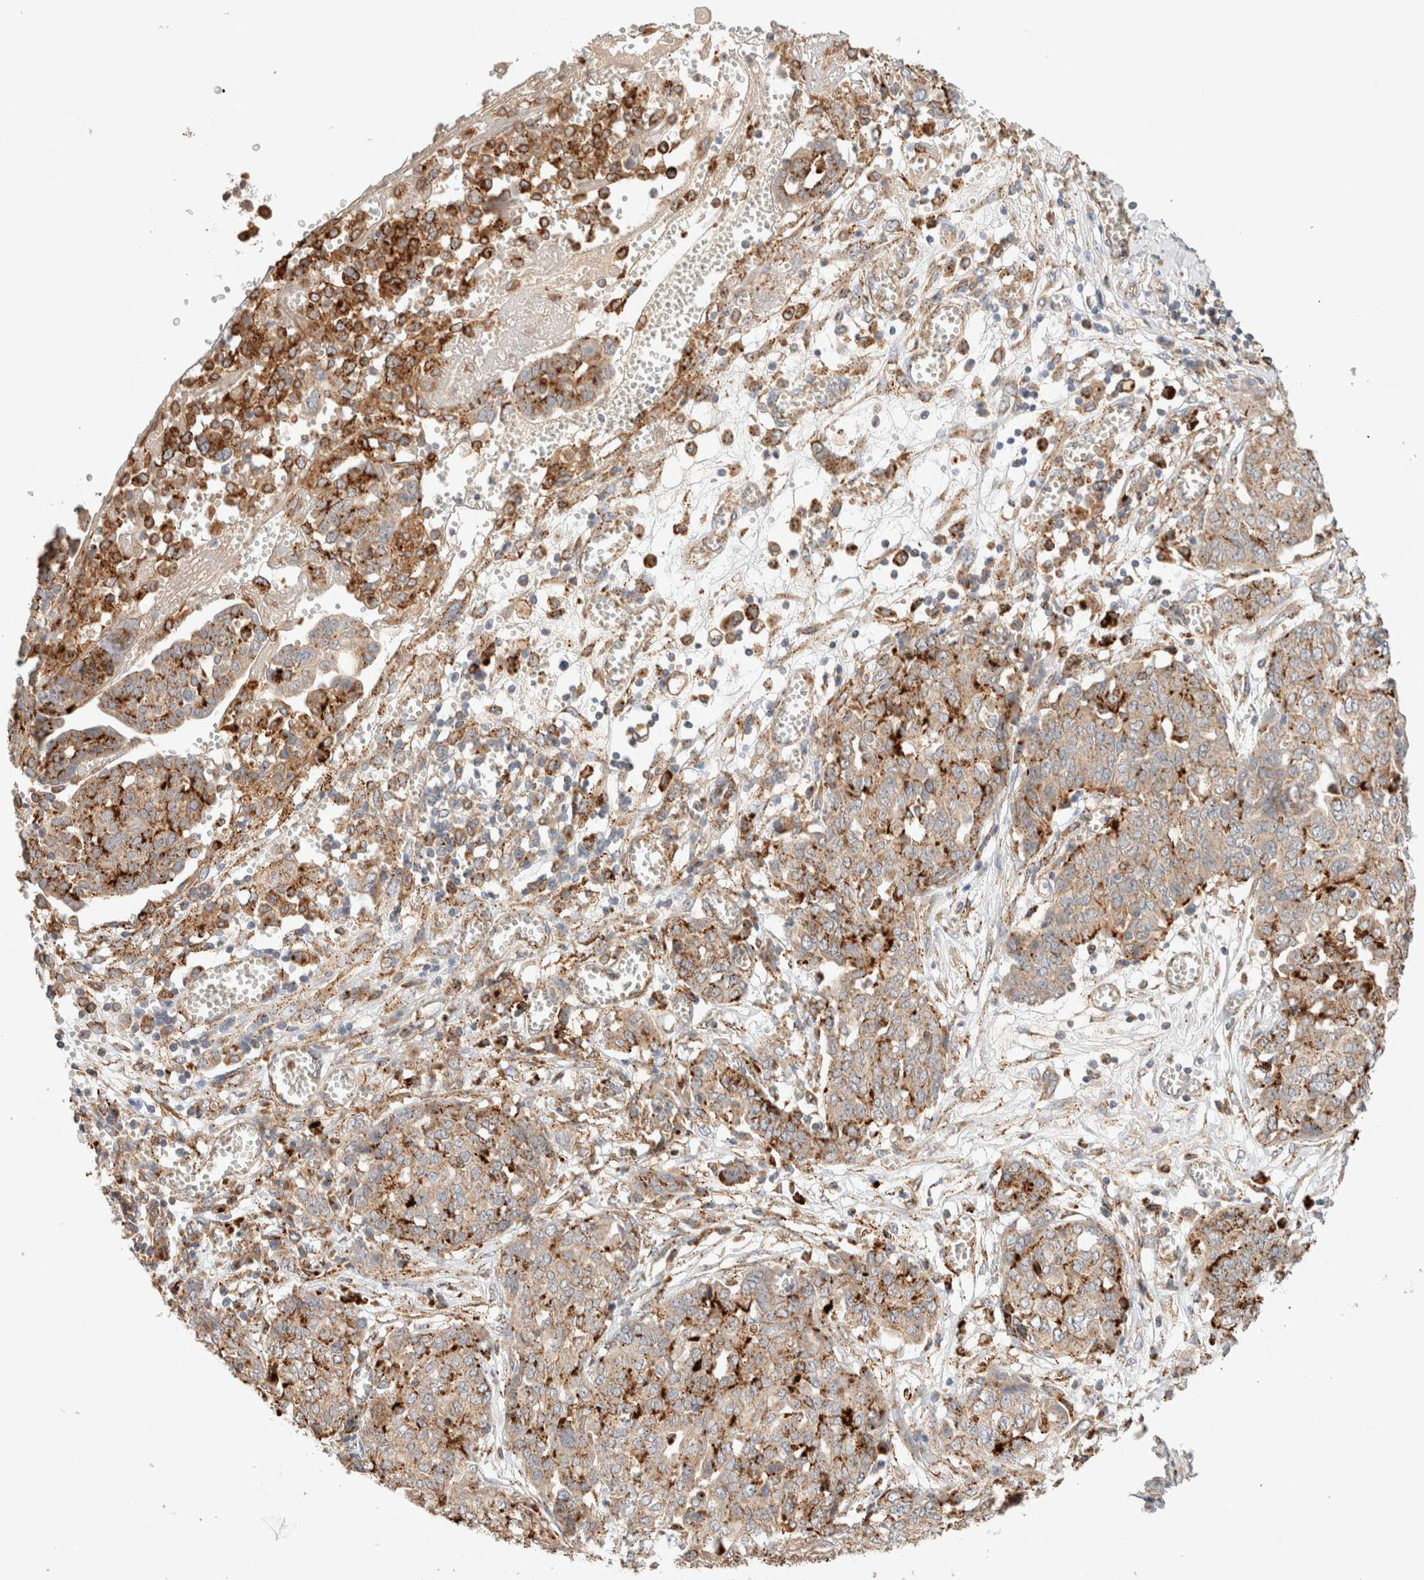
{"staining": {"intensity": "moderate", "quantity": ">75%", "location": "cytoplasmic/membranous"}, "tissue": "ovarian cancer", "cell_type": "Tumor cells", "image_type": "cancer", "snomed": [{"axis": "morphology", "description": "Cystadenocarcinoma, serous, NOS"}, {"axis": "topography", "description": "Soft tissue"}, {"axis": "topography", "description": "Ovary"}], "caption": "Protein staining of serous cystadenocarcinoma (ovarian) tissue shows moderate cytoplasmic/membranous staining in approximately >75% of tumor cells.", "gene": "RABEPK", "patient": {"sex": "female", "age": 57}}